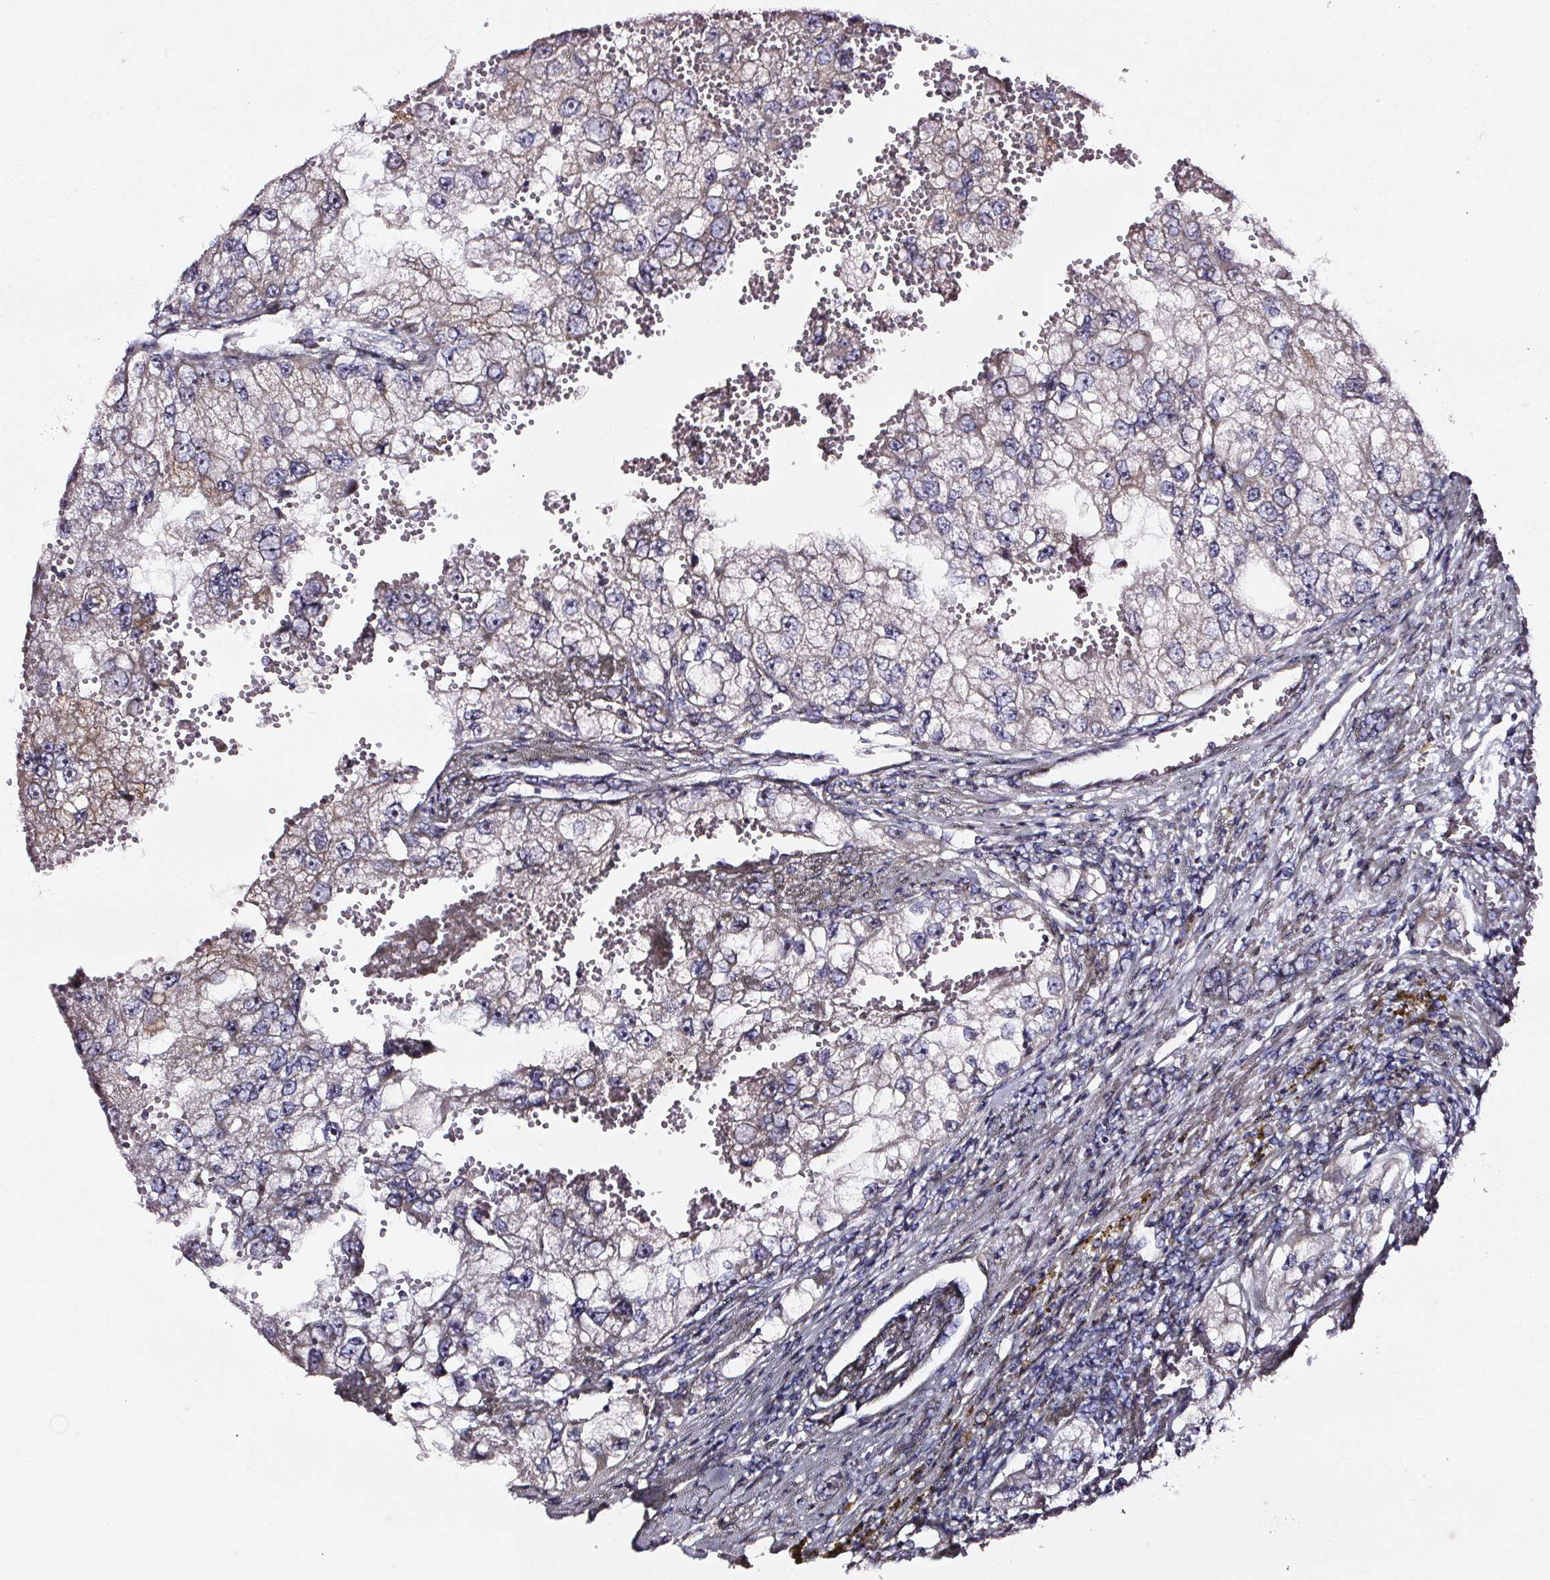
{"staining": {"intensity": "negative", "quantity": "none", "location": "none"}, "tissue": "renal cancer", "cell_type": "Tumor cells", "image_type": "cancer", "snomed": [{"axis": "morphology", "description": "Adenocarcinoma, NOS"}, {"axis": "topography", "description": "Kidney"}], "caption": "Renal adenocarcinoma was stained to show a protein in brown. There is no significant staining in tumor cells.", "gene": "NTRK1", "patient": {"sex": "male", "age": 63}}